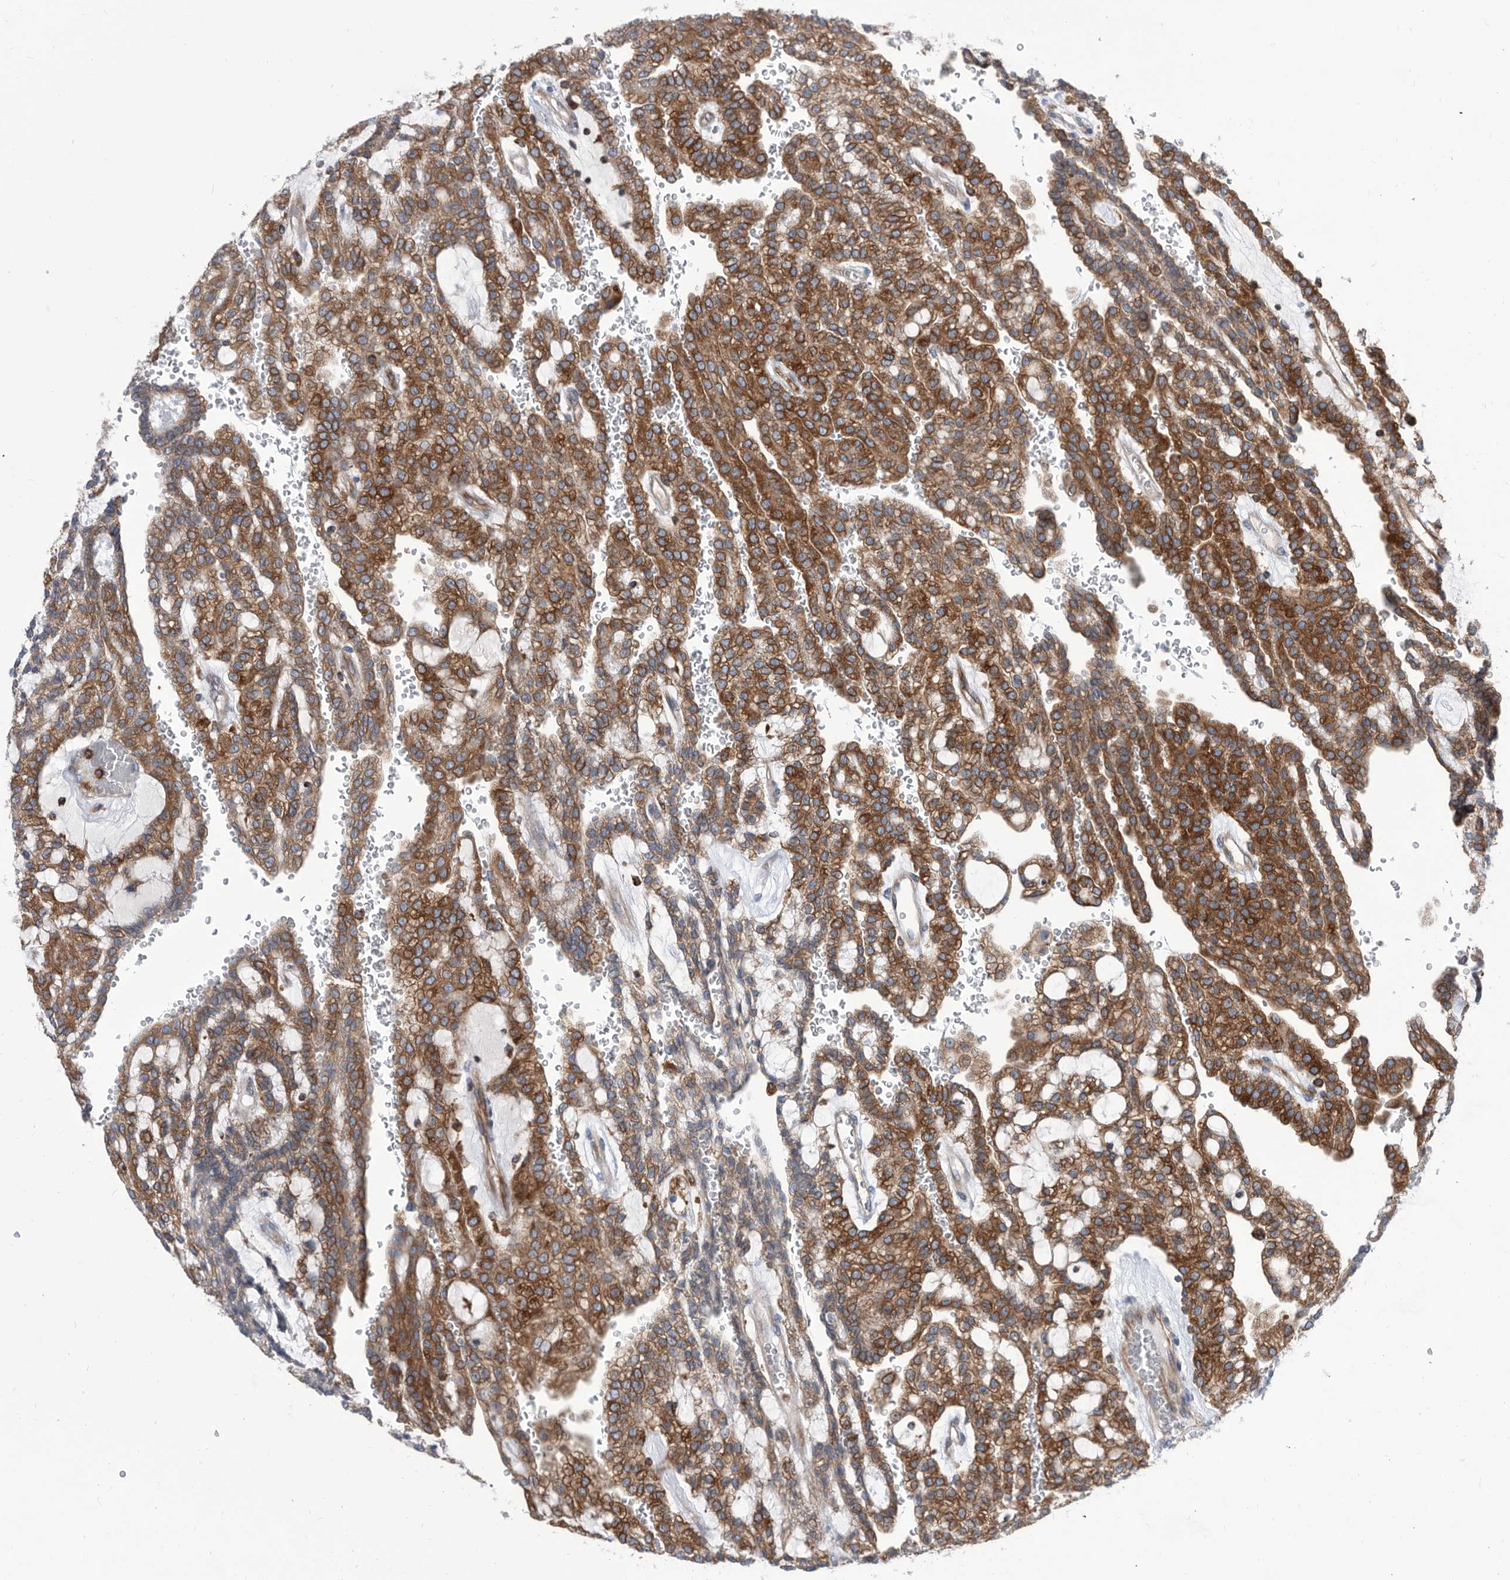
{"staining": {"intensity": "moderate", "quantity": ">75%", "location": "cytoplasmic/membranous"}, "tissue": "renal cancer", "cell_type": "Tumor cells", "image_type": "cancer", "snomed": [{"axis": "morphology", "description": "Adenocarcinoma, NOS"}, {"axis": "topography", "description": "Kidney"}], "caption": "Tumor cells exhibit medium levels of moderate cytoplasmic/membranous positivity in approximately >75% of cells in renal cancer. The protein of interest is stained brown, and the nuclei are stained in blue (DAB IHC with brightfield microscopy, high magnification).", "gene": "SMG7", "patient": {"sex": "male", "age": 63}}